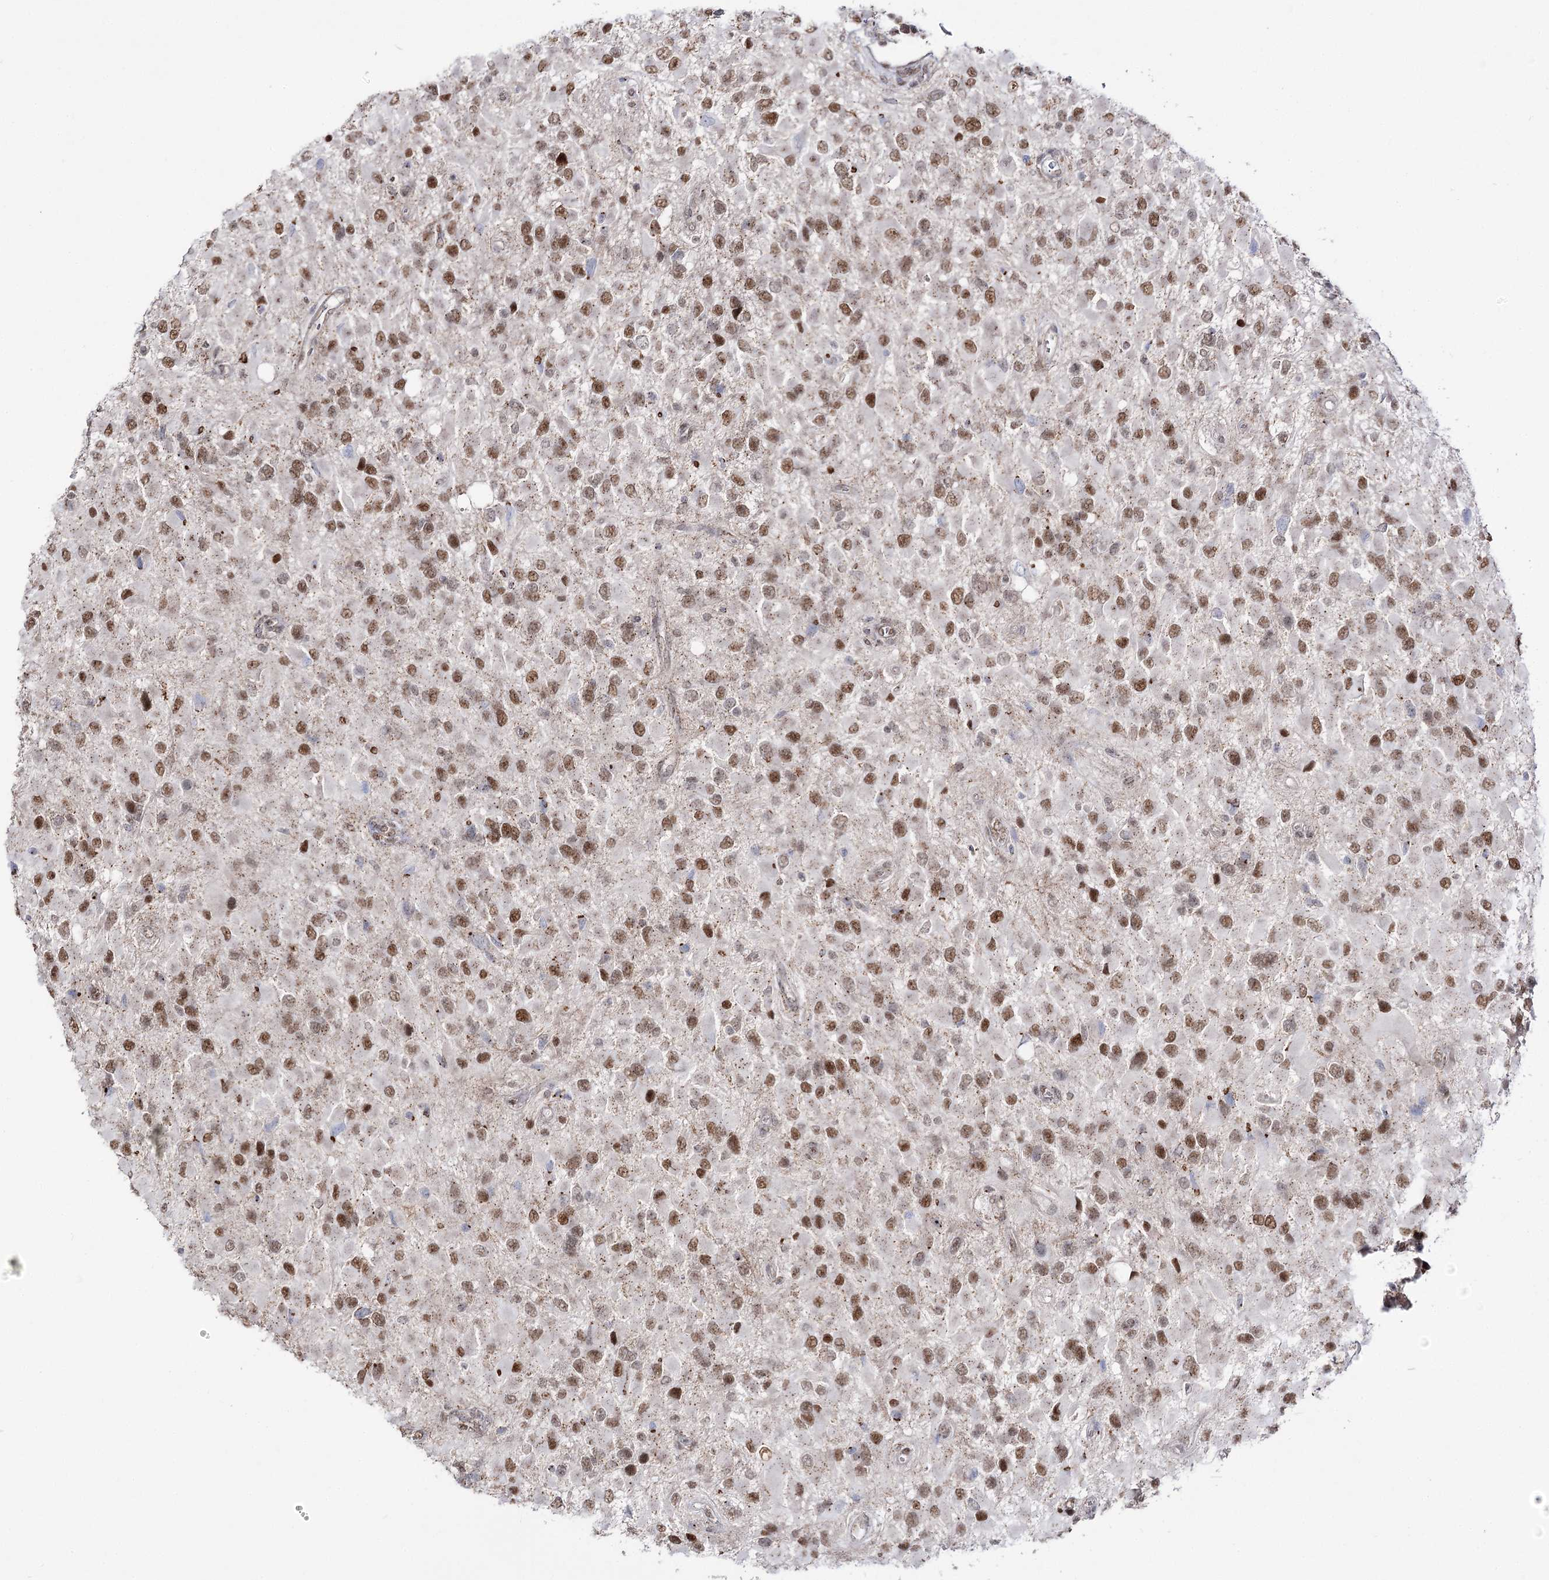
{"staining": {"intensity": "moderate", "quantity": ">75%", "location": "nuclear"}, "tissue": "glioma", "cell_type": "Tumor cells", "image_type": "cancer", "snomed": [{"axis": "morphology", "description": "Glioma, malignant, High grade"}, {"axis": "topography", "description": "Brain"}], "caption": "Glioma stained with immunohistochemistry (IHC) displays moderate nuclear staining in about >75% of tumor cells.", "gene": "VGLL4", "patient": {"sex": "male", "age": 53}}